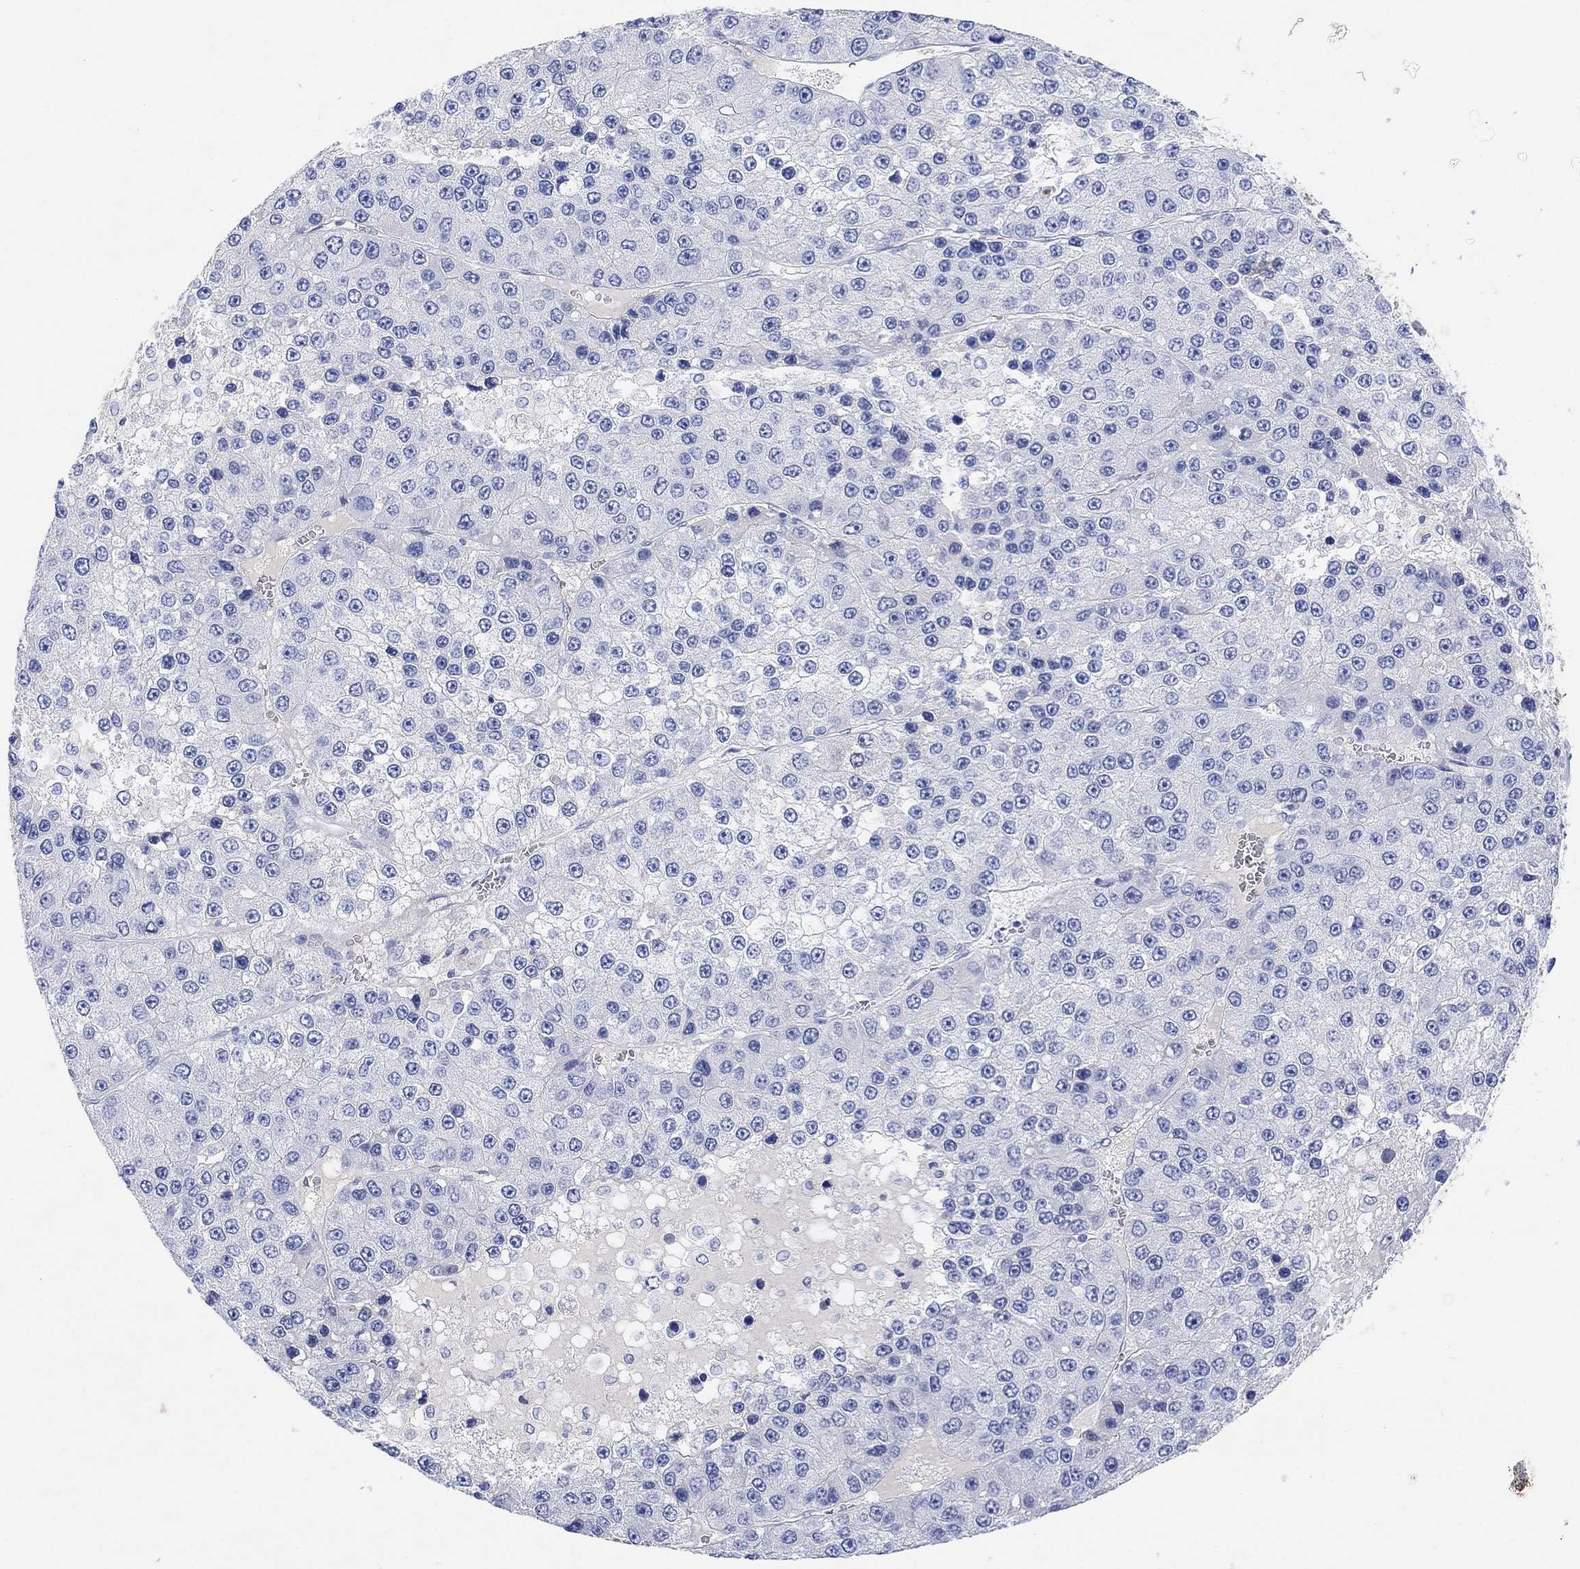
{"staining": {"intensity": "negative", "quantity": "none", "location": "none"}, "tissue": "liver cancer", "cell_type": "Tumor cells", "image_type": "cancer", "snomed": [{"axis": "morphology", "description": "Carcinoma, Hepatocellular, NOS"}, {"axis": "topography", "description": "Liver"}], "caption": "This is an immunohistochemistry image of human hepatocellular carcinoma (liver). There is no expression in tumor cells.", "gene": "TYR", "patient": {"sex": "female", "age": 73}}